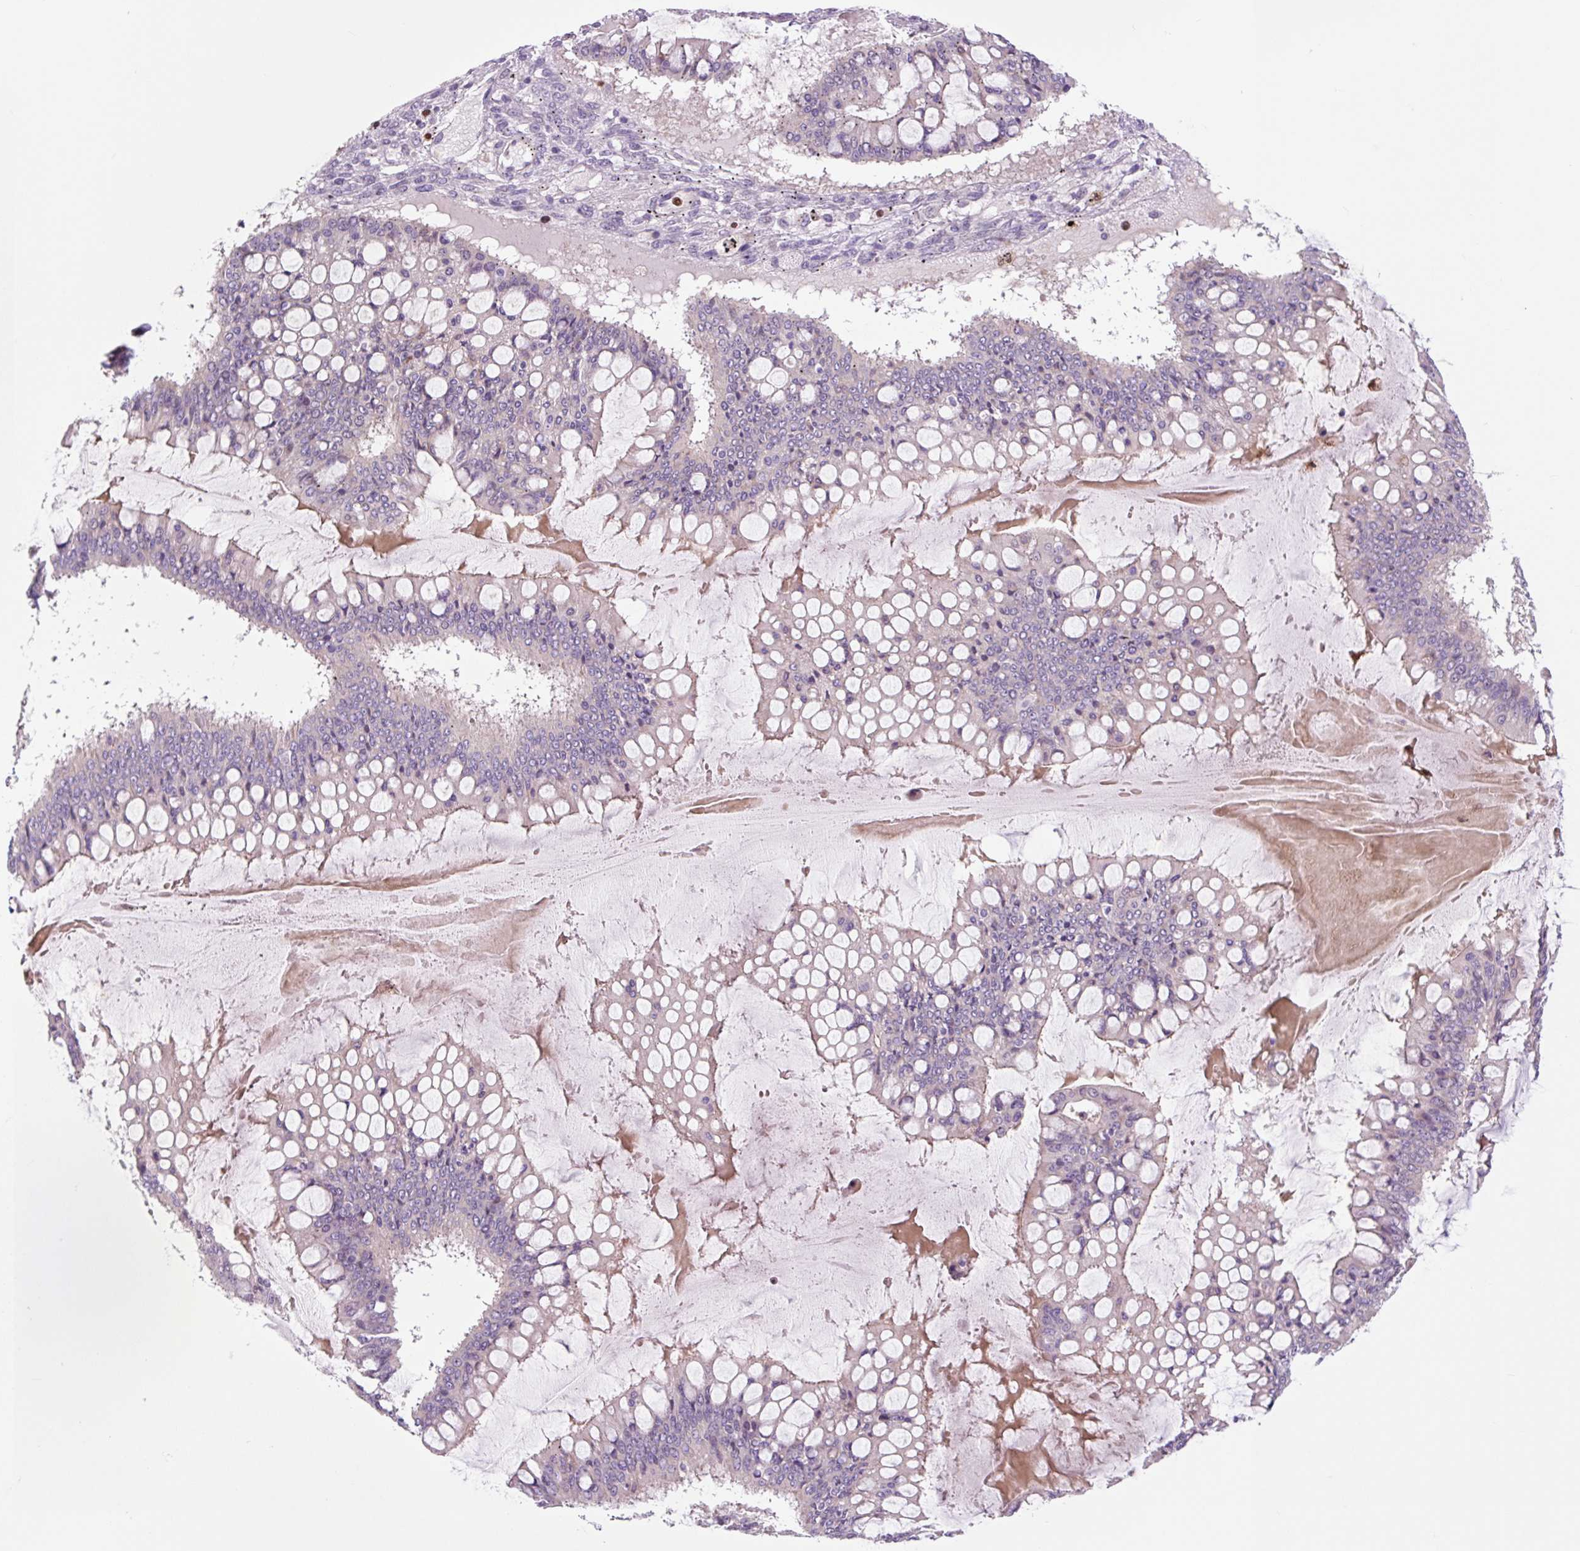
{"staining": {"intensity": "negative", "quantity": "none", "location": "none"}, "tissue": "ovarian cancer", "cell_type": "Tumor cells", "image_type": "cancer", "snomed": [{"axis": "morphology", "description": "Cystadenocarcinoma, mucinous, NOS"}, {"axis": "topography", "description": "Ovary"}], "caption": "There is no significant staining in tumor cells of ovarian mucinous cystadenocarcinoma.", "gene": "SPI1", "patient": {"sex": "female", "age": 73}}